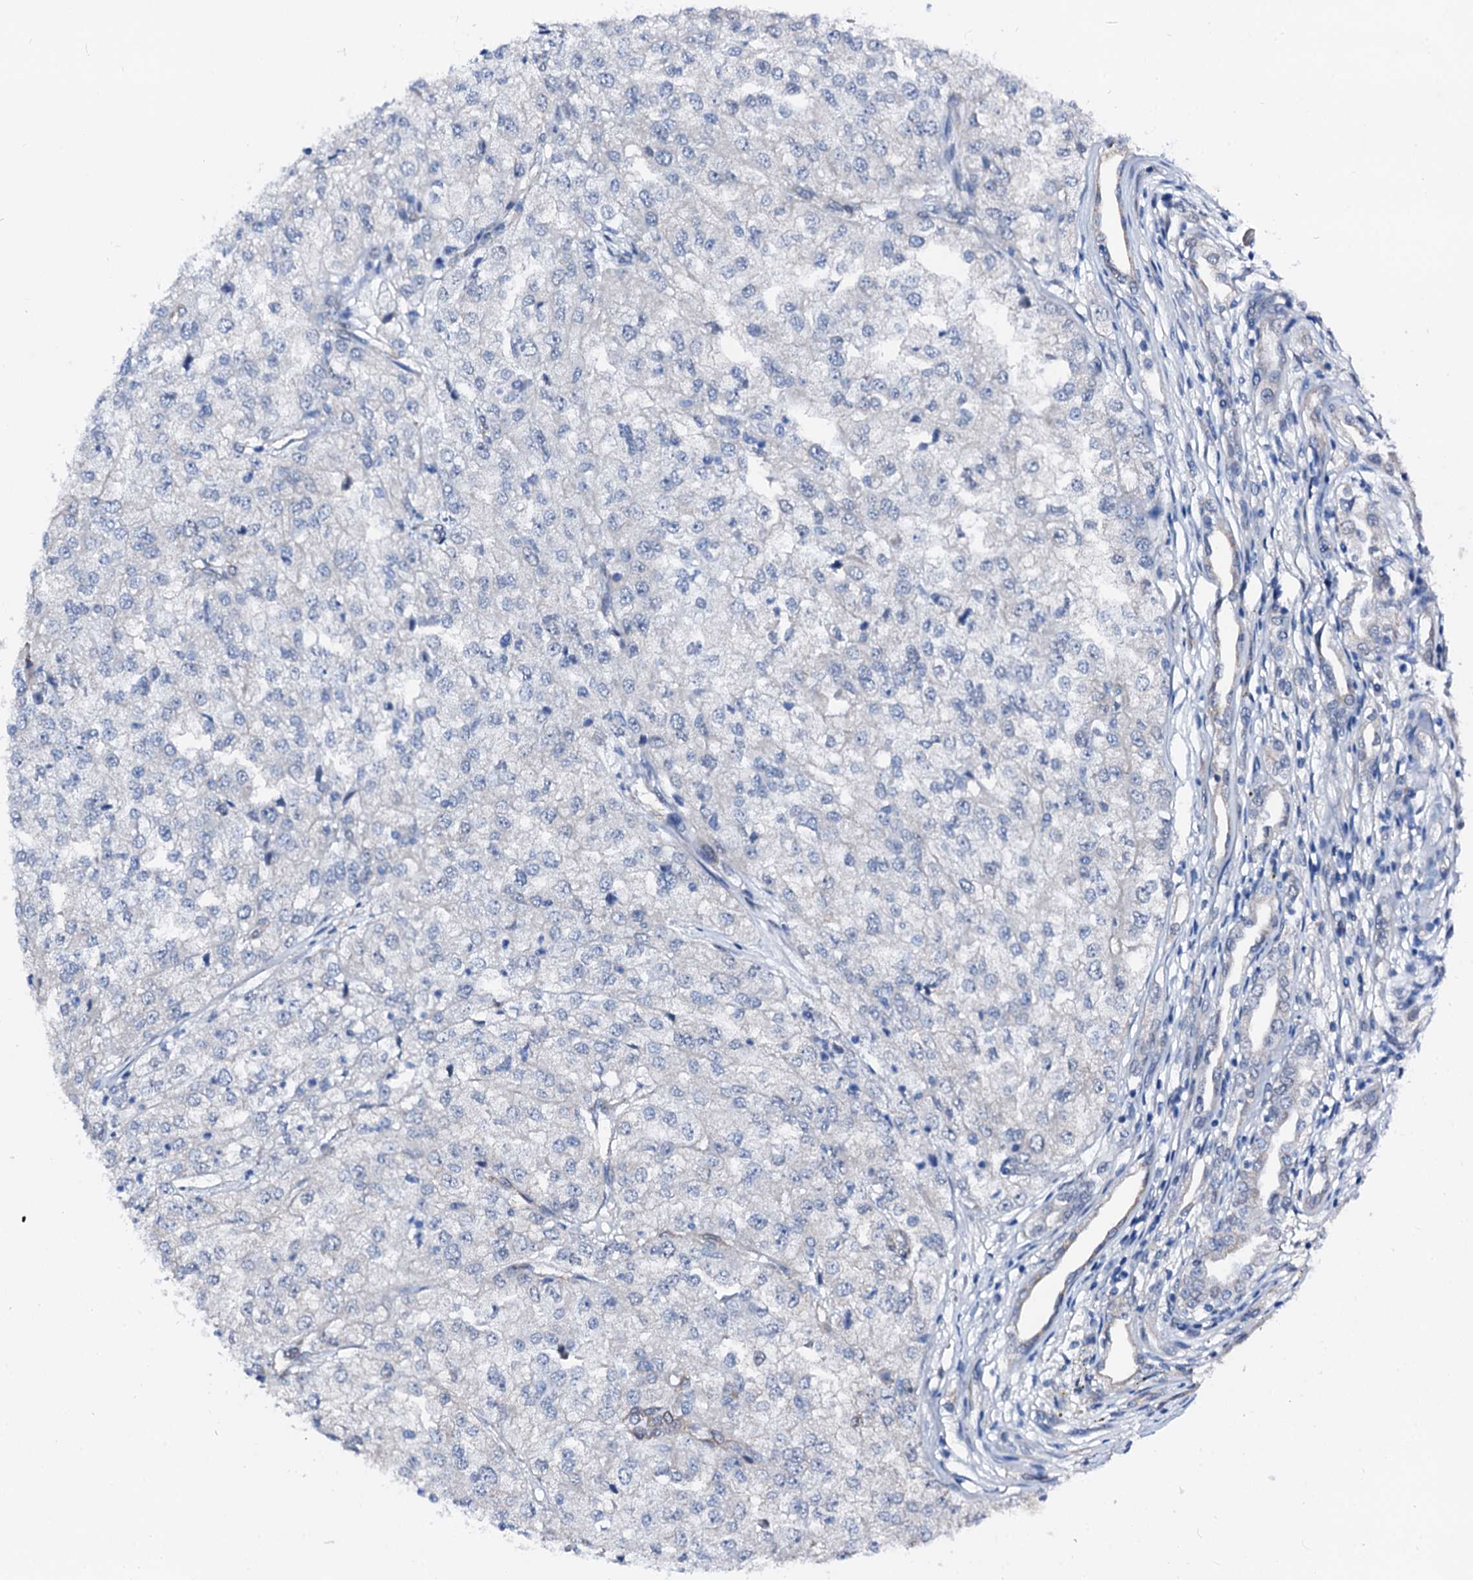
{"staining": {"intensity": "negative", "quantity": "none", "location": "none"}, "tissue": "renal cancer", "cell_type": "Tumor cells", "image_type": "cancer", "snomed": [{"axis": "morphology", "description": "Adenocarcinoma, NOS"}, {"axis": "topography", "description": "Kidney"}], "caption": "This is an IHC photomicrograph of human renal adenocarcinoma. There is no expression in tumor cells.", "gene": "CSN2", "patient": {"sex": "female", "age": 54}}